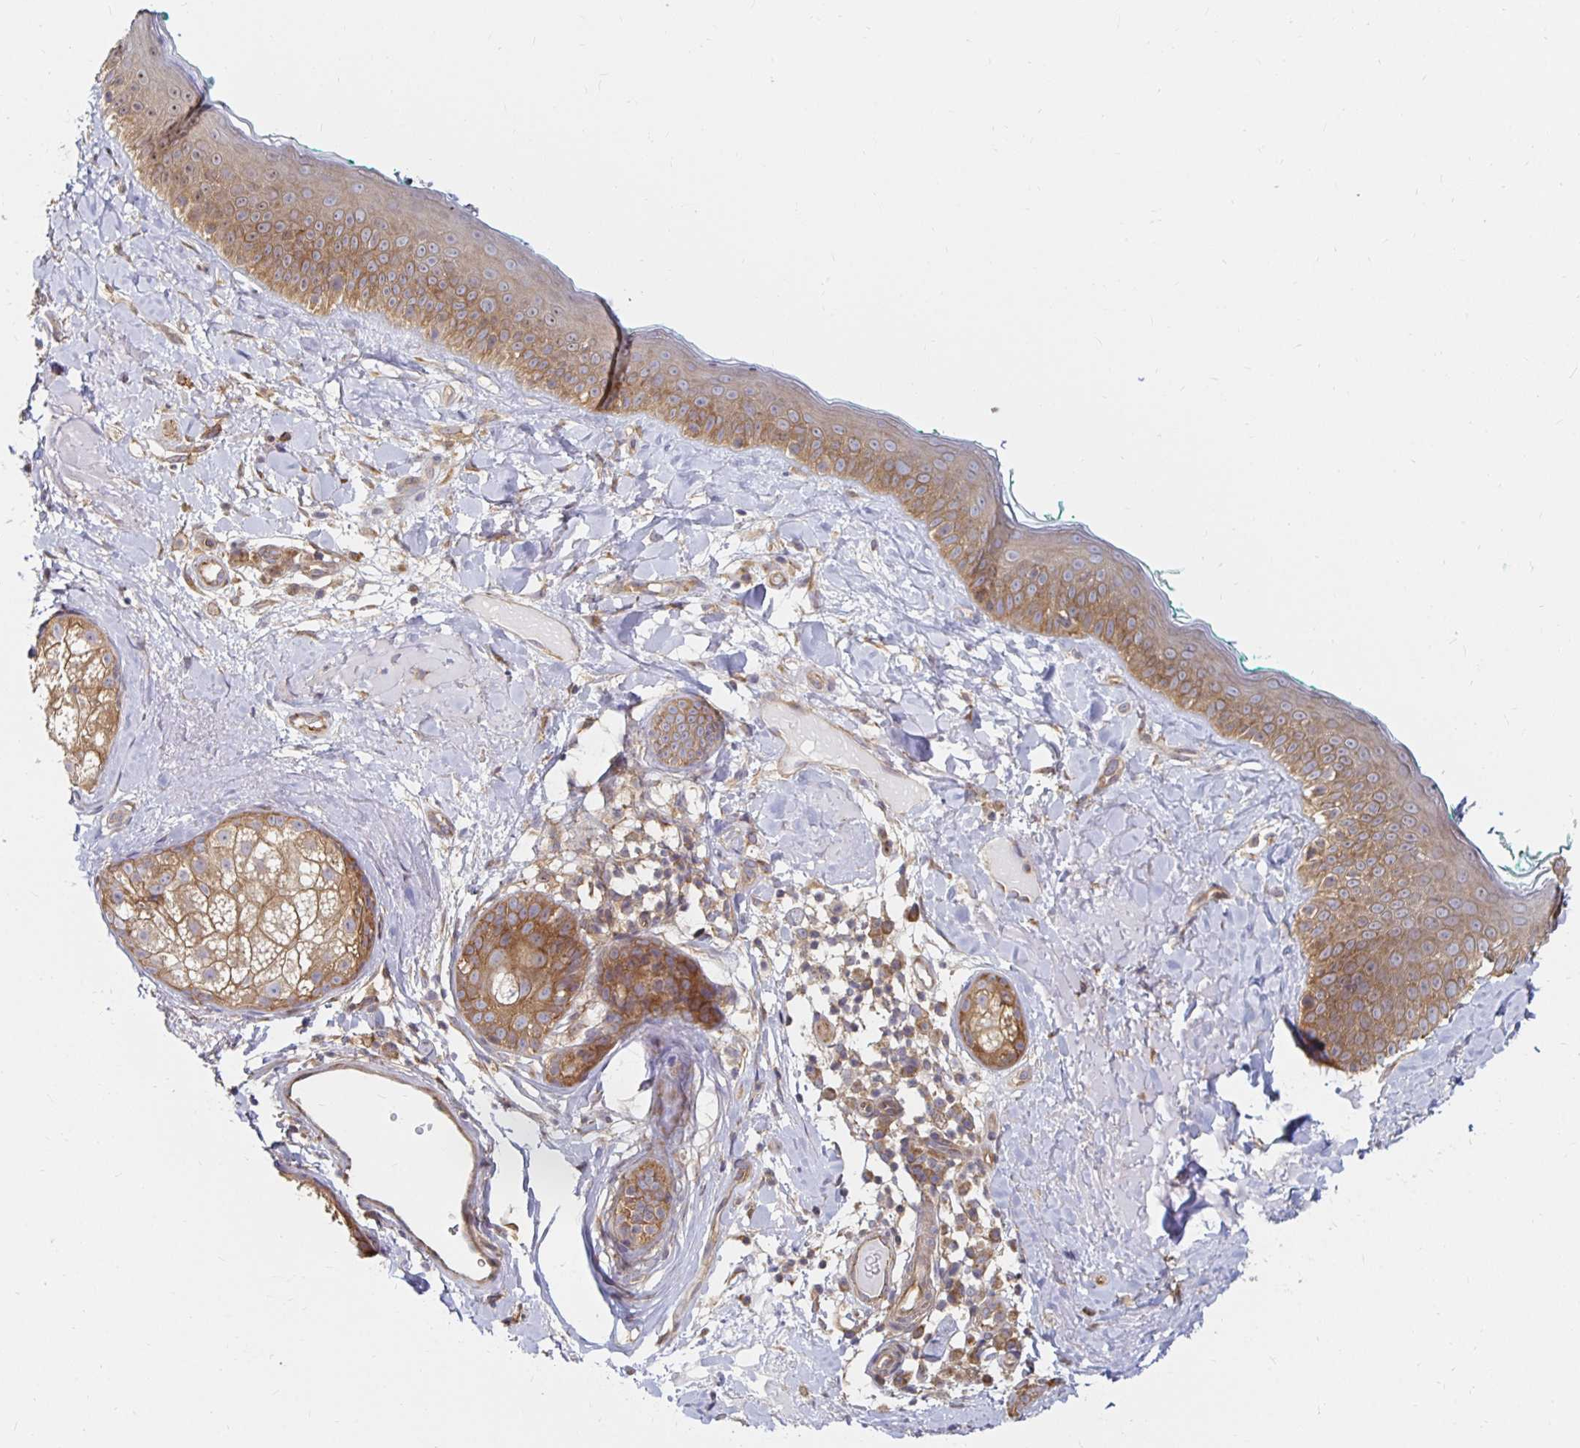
{"staining": {"intensity": "negative", "quantity": "none", "location": "none"}, "tissue": "skin", "cell_type": "Fibroblasts", "image_type": "normal", "snomed": [{"axis": "morphology", "description": "Normal tissue, NOS"}, {"axis": "topography", "description": "Skin"}], "caption": "Photomicrograph shows no significant protein positivity in fibroblasts of normal skin.", "gene": "PDAP1", "patient": {"sex": "male", "age": 73}}